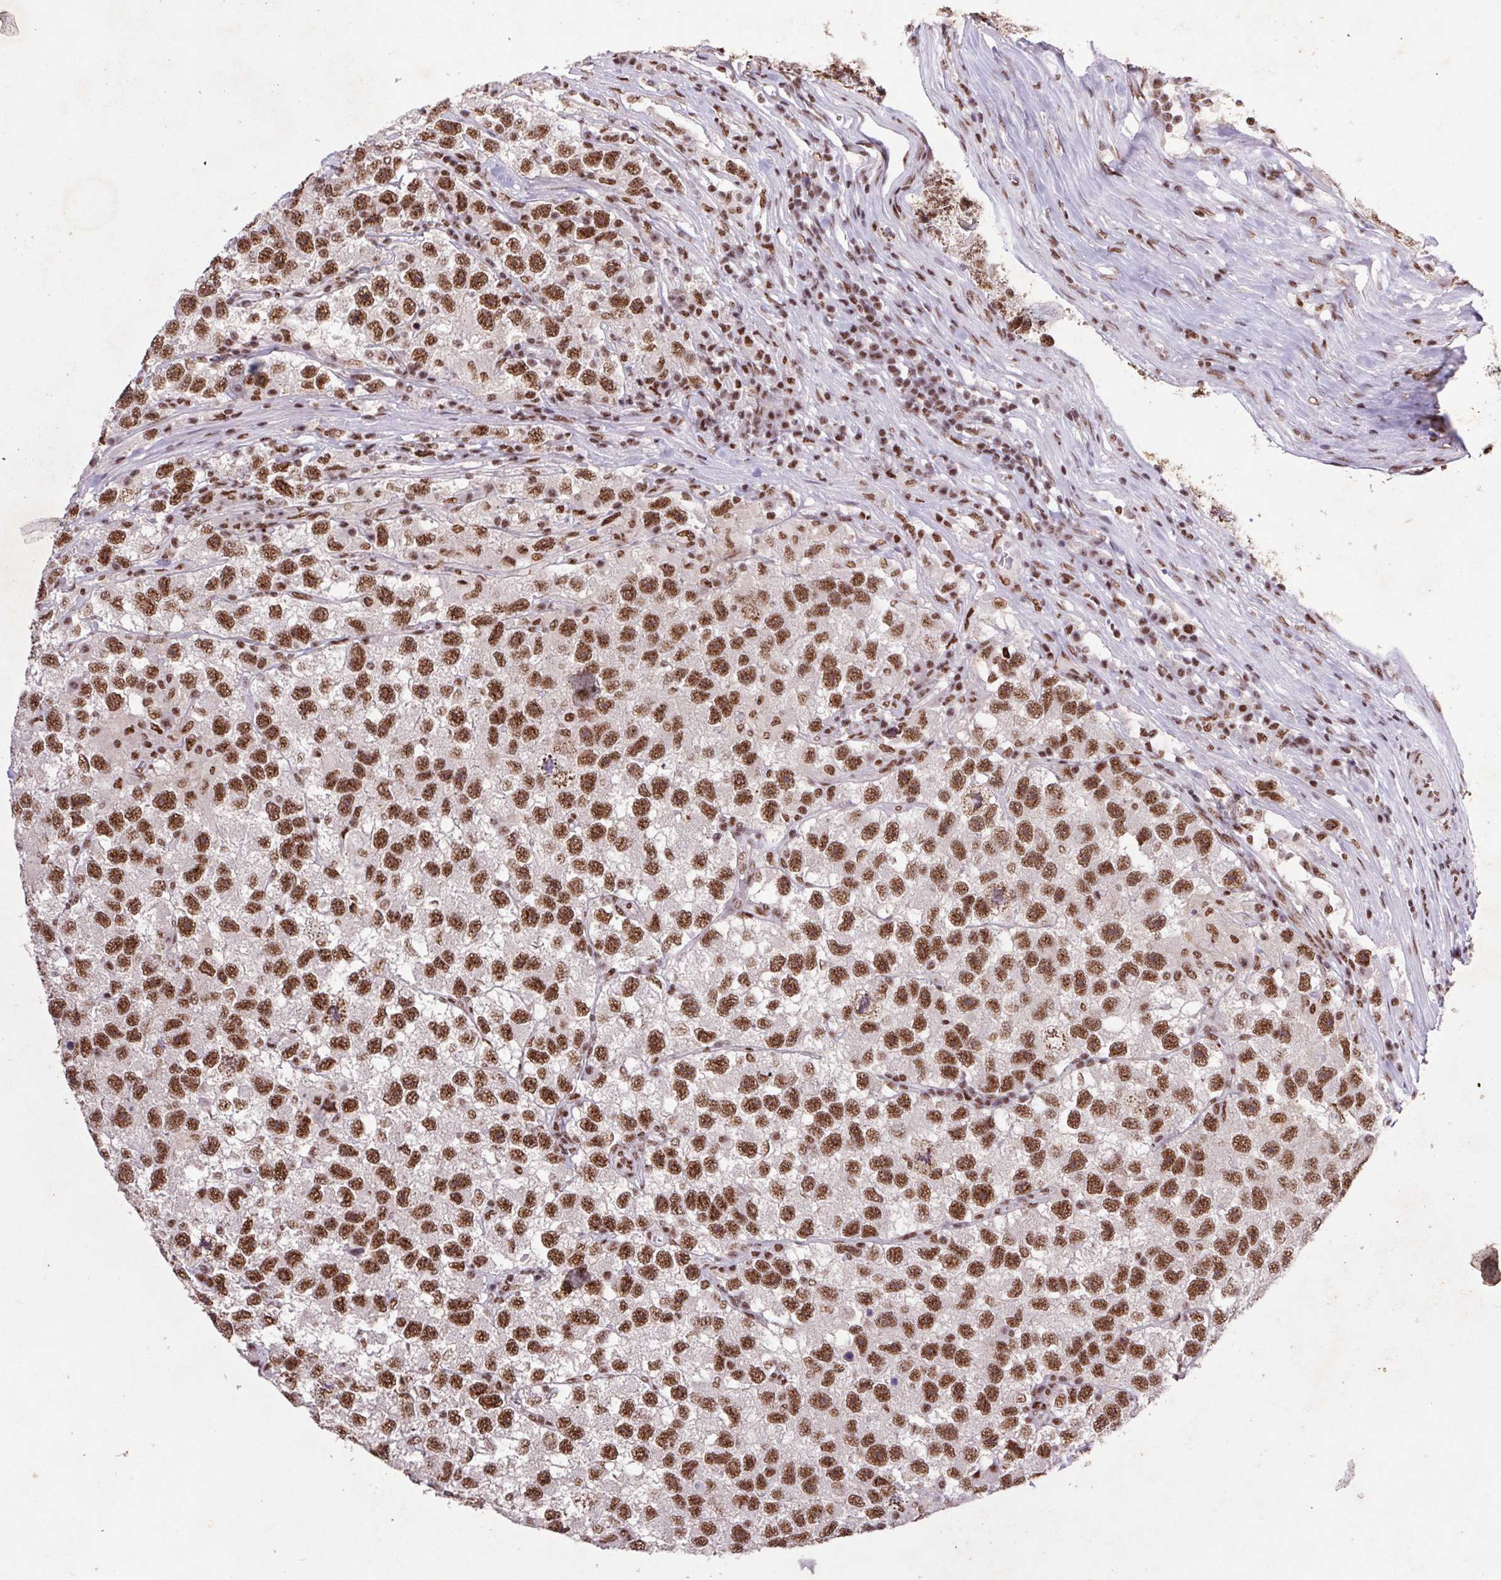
{"staining": {"intensity": "strong", "quantity": ">75%", "location": "nuclear"}, "tissue": "testis cancer", "cell_type": "Tumor cells", "image_type": "cancer", "snomed": [{"axis": "morphology", "description": "Seminoma, NOS"}, {"axis": "topography", "description": "Testis"}], "caption": "Immunohistochemical staining of testis cancer (seminoma) displays high levels of strong nuclear protein expression in approximately >75% of tumor cells. The staining was performed using DAB, with brown indicating positive protein expression. Nuclei are stained blue with hematoxylin.", "gene": "LDLRAD4", "patient": {"sex": "male", "age": 26}}